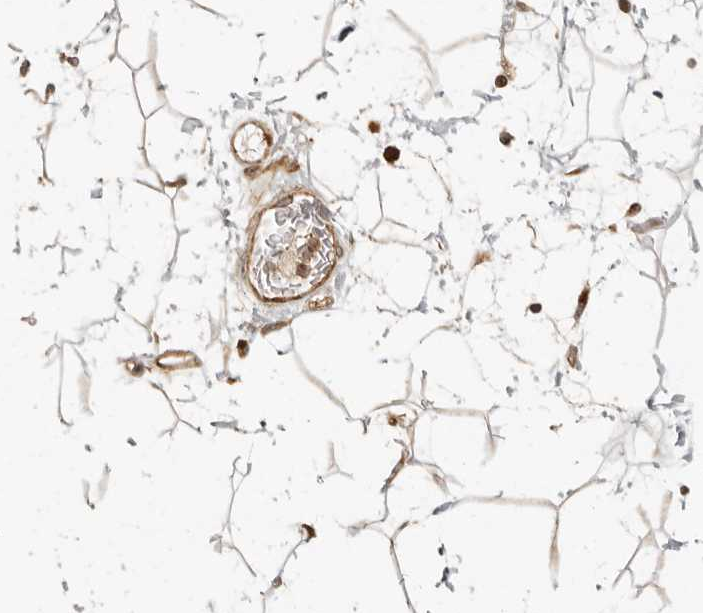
{"staining": {"intensity": "weak", "quantity": "25%-75%", "location": "cytoplasmic/membranous"}, "tissue": "adipose tissue", "cell_type": "Adipocytes", "image_type": "normal", "snomed": [{"axis": "morphology", "description": "Normal tissue, NOS"}, {"axis": "topography", "description": "Soft tissue"}], "caption": "Immunohistochemical staining of normal human adipose tissue reveals 25%-75% levels of weak cytoplasmic/membranous protein staining in approximately 25%-75% of adipocytes.", "gene": "KLHL38", "patient": {"sex": "male", "age": 72}}